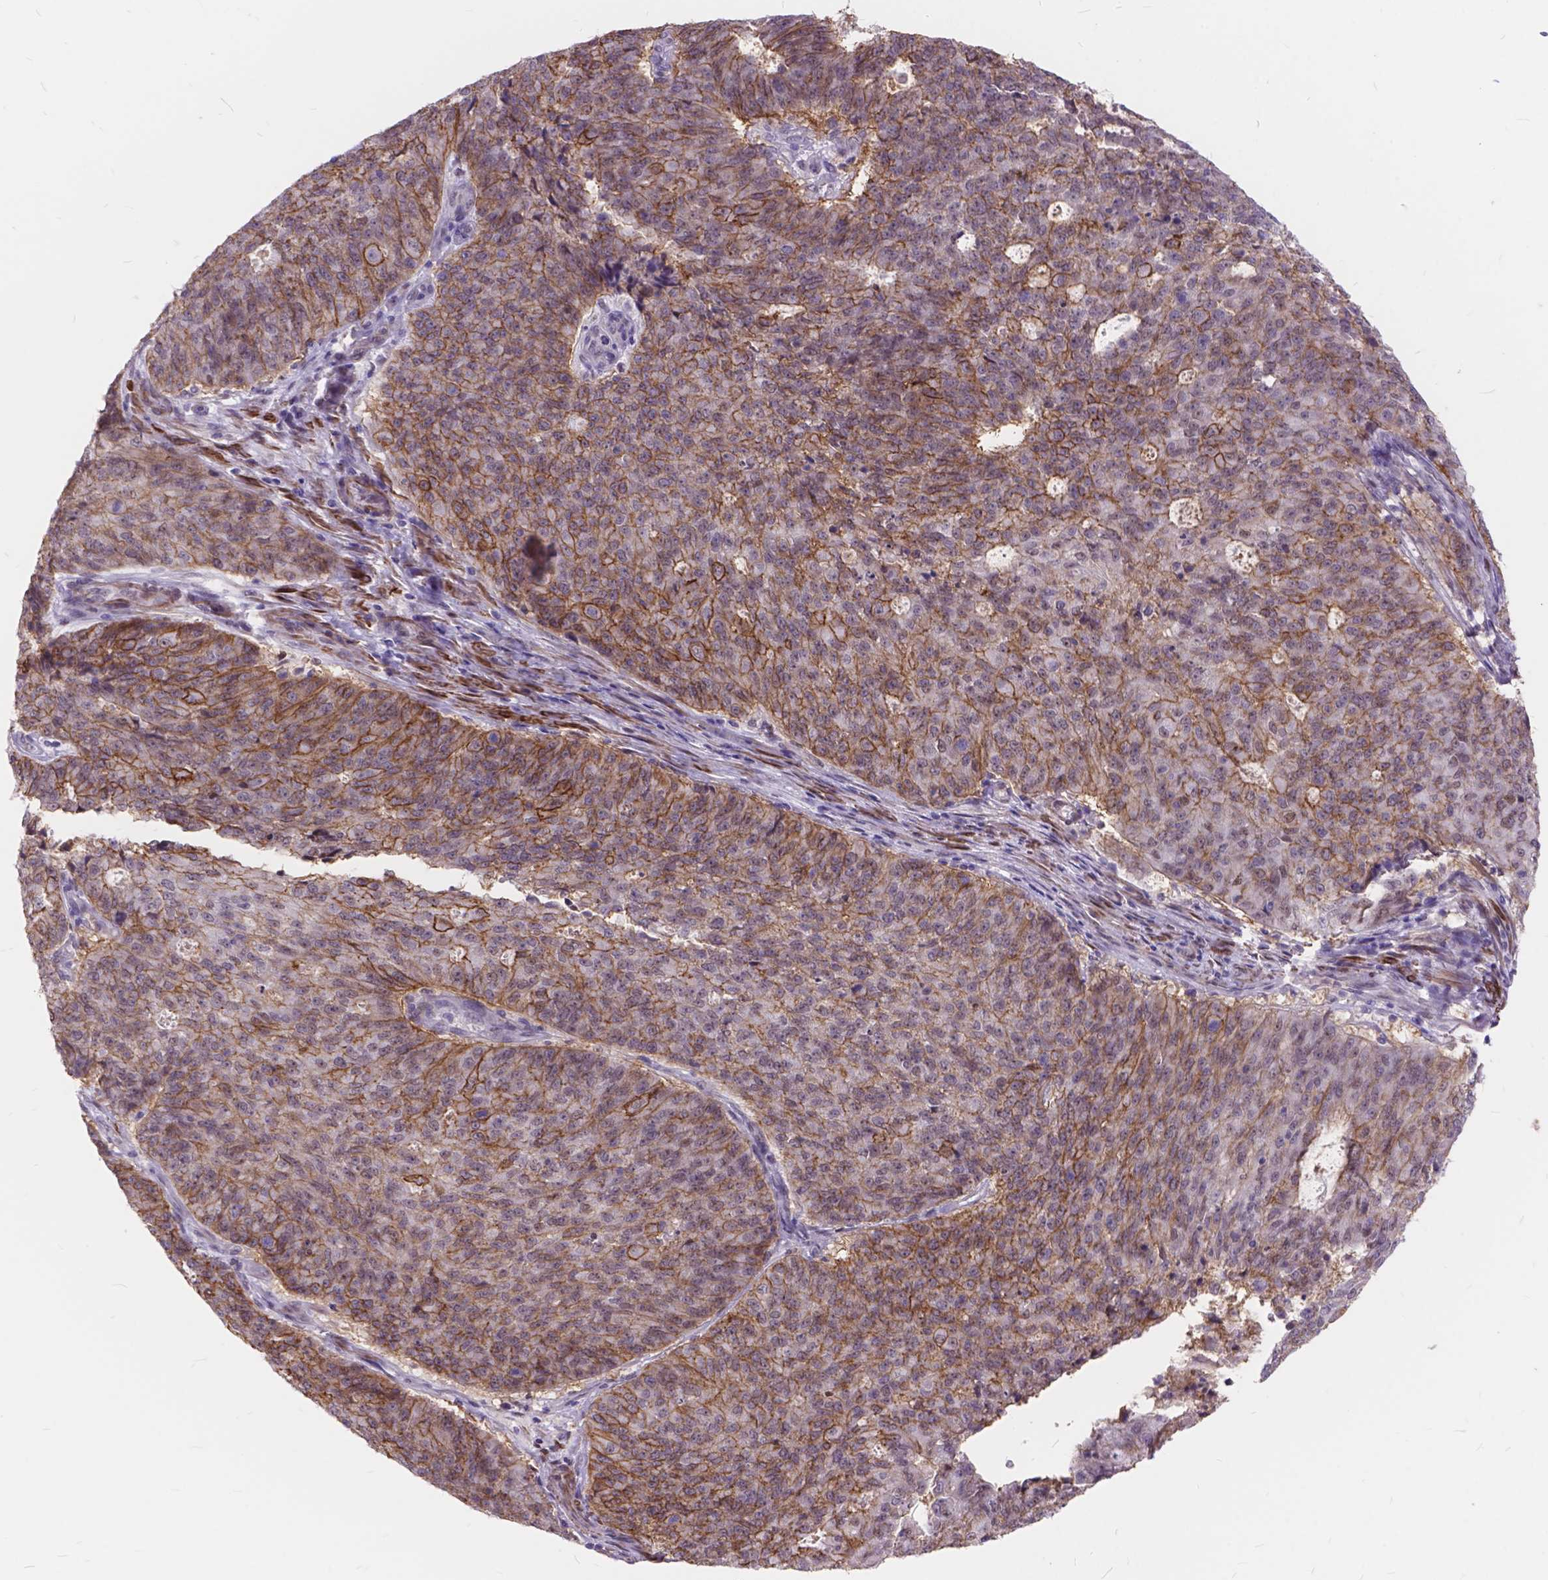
{"staining": {"intensity": "moderate", "quantity": ">75%", "location": "cytoplasmic/membranous"}, "tissue": "endometrial cancer", "cell_type": "Tumor cells", "image_type": "cancer", "snomed": [{"axis": "morphology", "description": "Adenocarcinoma, NOS"}, {"axis": "topography", "description": "Endometrium"}], "caption": "IHC histopathology image of neoplastic tissue: adenocarcinoma (endometrial) stained using immunohistochemistry demonstrates medium levels of moderate protein expression localized specifically in the cytoplasmic/membranous of tumor cells, appearing as a cytoplasmic/membranous brown color.", "gene": "MAN2C1", "patient": {"sex": "female", "age": 82}}